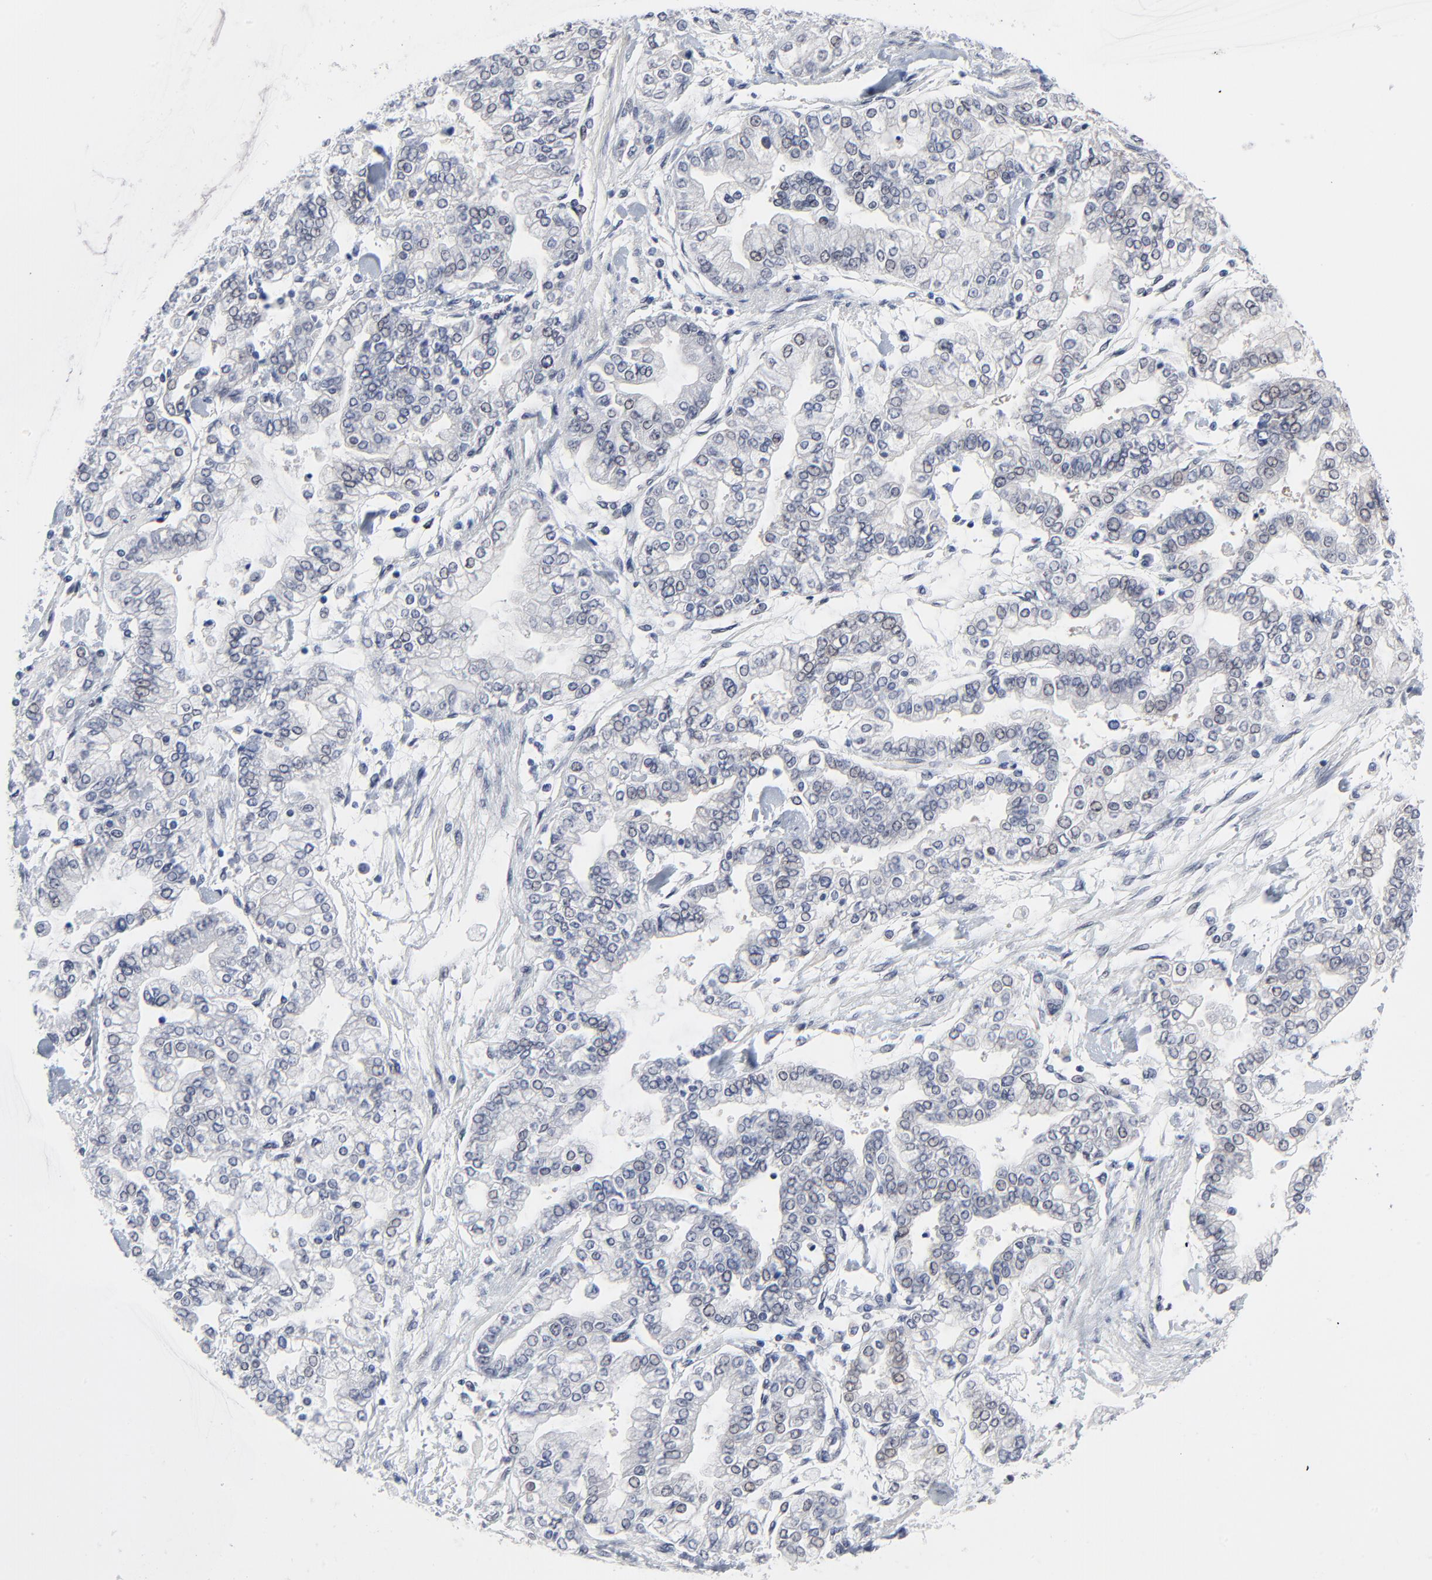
{"staining": {"intensity": "weak", "quantity": "<25%", "location": "nuclear"}, "tissue": "stomach cancer", "cell_type": "Tumor cells", "image_type": "cancer", "snomed": [{"axis": "morphology", "description": "Normal tissue, NOS"}, {"axis": "morphology", "description": "Adenocarcinoma, NOS"}, {"axis": "topography", "description": "Stomach, upper"}, {"axis": "topography", "description": "Stomach"}], "caption": "Tumor cells show no significant staining in stomach cancer (adenocarcinoma).", "gene": "ZNF589", "patient": {"sex": "male", "age": 76}}